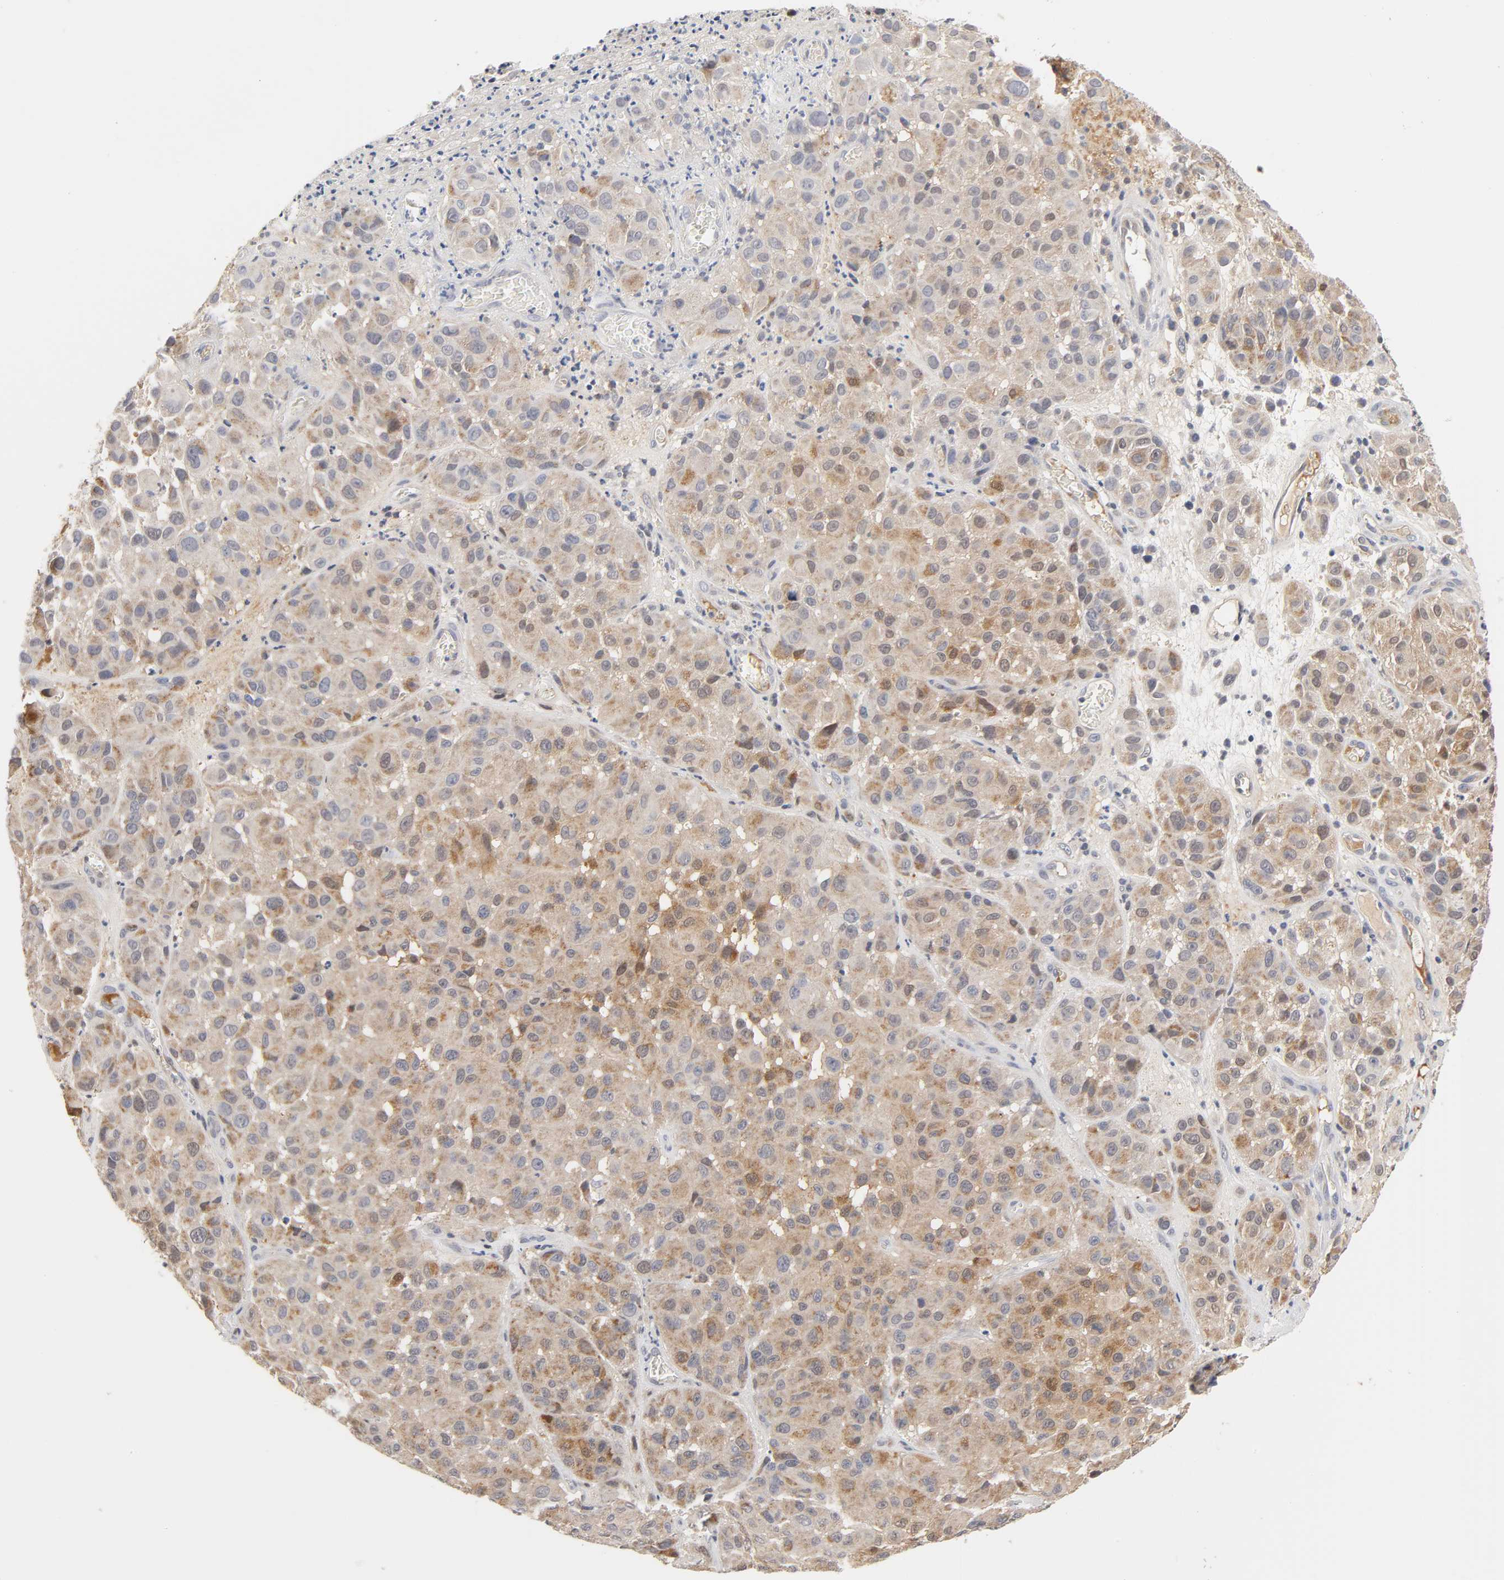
{"staining": {"intensity": "moderate", "quantity": ">75%", "location": "cytoplasmic/membranous,nuclear"}, "tissue": "melanoma", "cell_type": "Tumor cells", "image_type": "cancer", "snomed": [{"axis": "morphology", "description": "Malignant melanoma, NOS"}, {"axis": "topography", "description": "Skin"}], "caption": "Tumor cells display medium levels of moderate cytoplasmic/membranous and nuclear staining in about >75% of cells in human malignant melanoma.", "gene": "GSTZ1", "patient": {"sex": "female", "age": 21}}